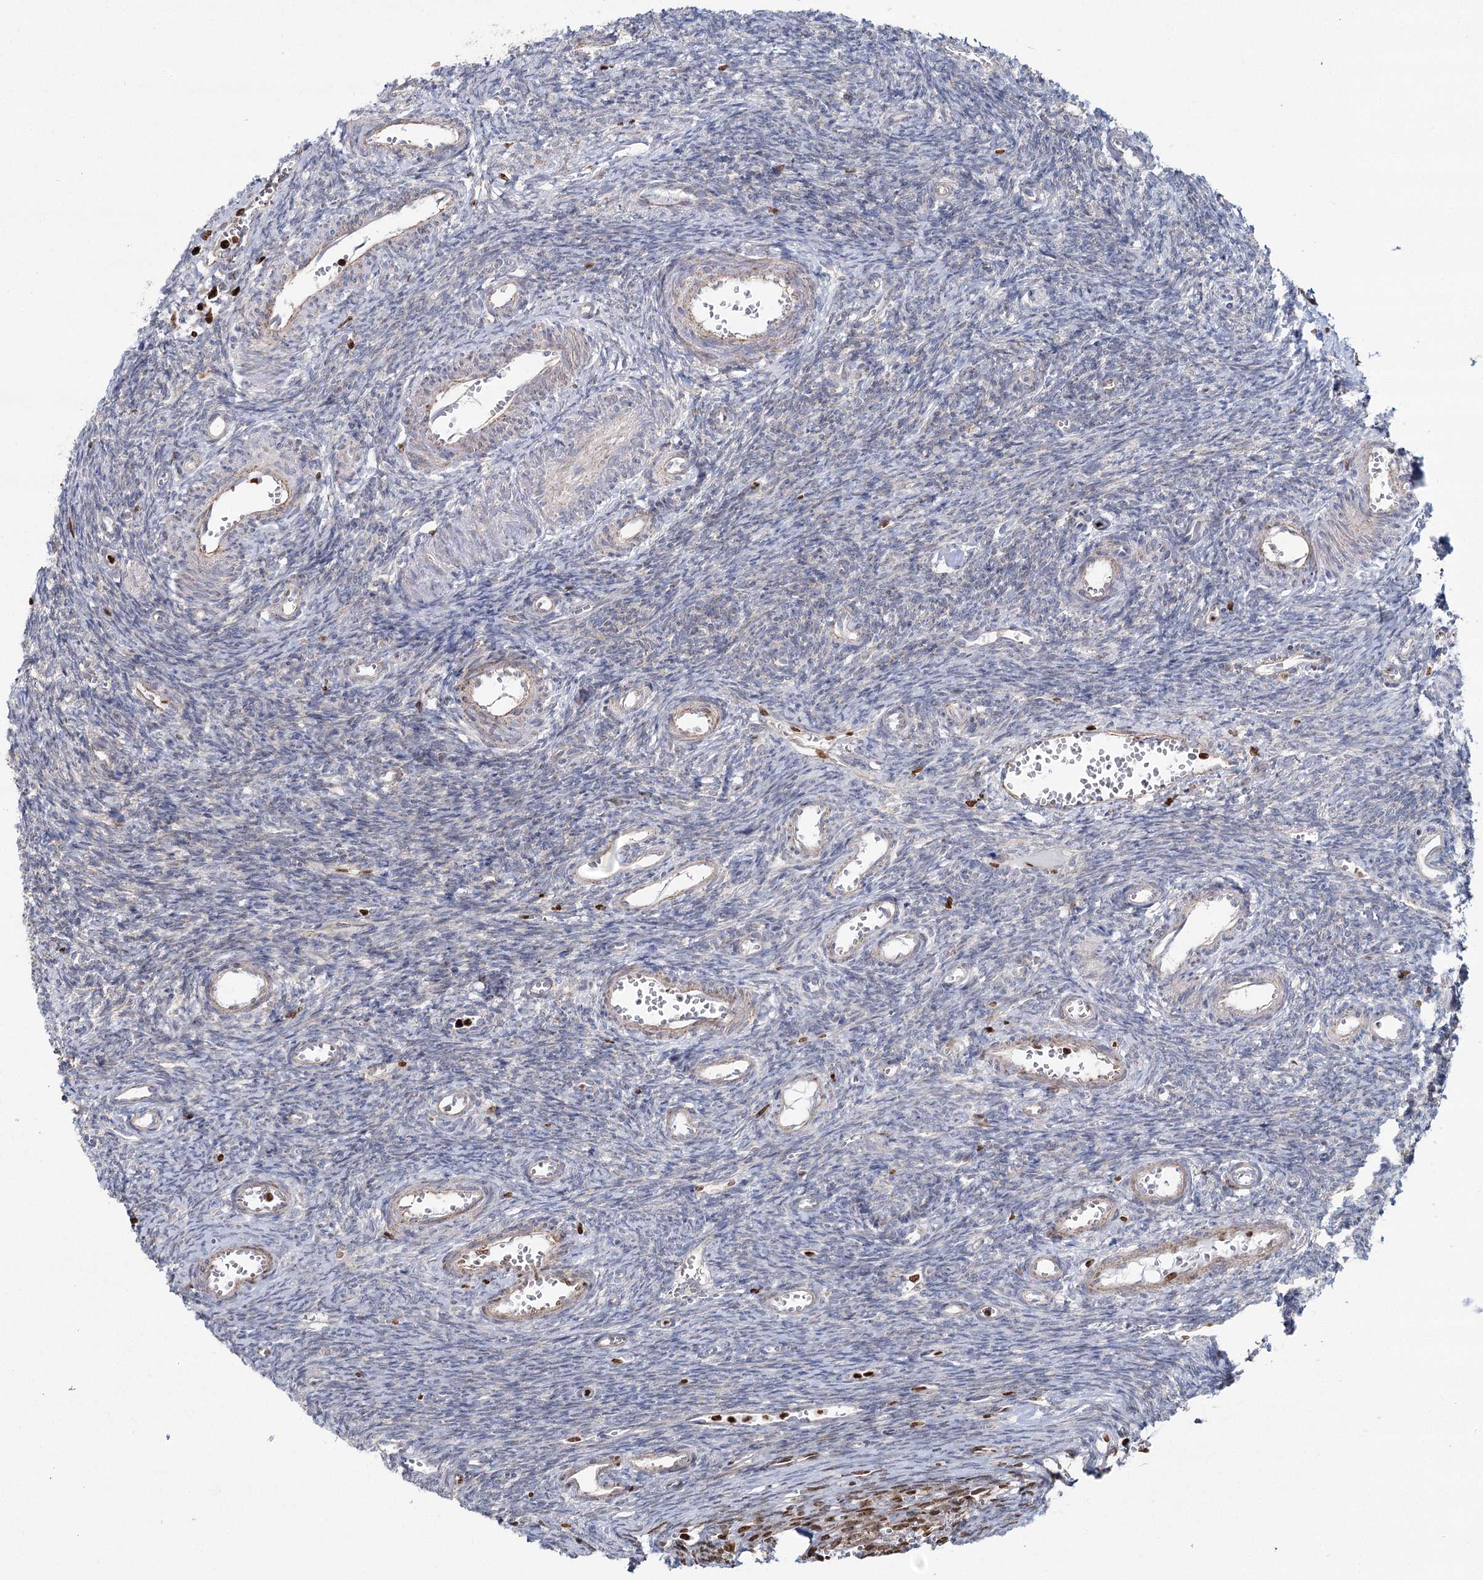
{"staining": {"intensity": "negative", "quantity": "none", "location": "none"}, "tissue": "ovary", "cell_type": "Ovarian stroma cells", "image_type": "normal", "snomed": [{"axis": "morphology", "description": "Normal tissue, NOS"}, {"axis": "topography", "description": "Ovary"}], "caption": "The photomicrograph reveals no significant expression in ovarian stroma cells of ovary. The staining is performed using DAB (3,3'-diaminobenzidine) brown chromogen with nuclei counter-stained in using hematoxylin.", "gene": "PDHX", "patient": {"sex": "female", "age": 39}}